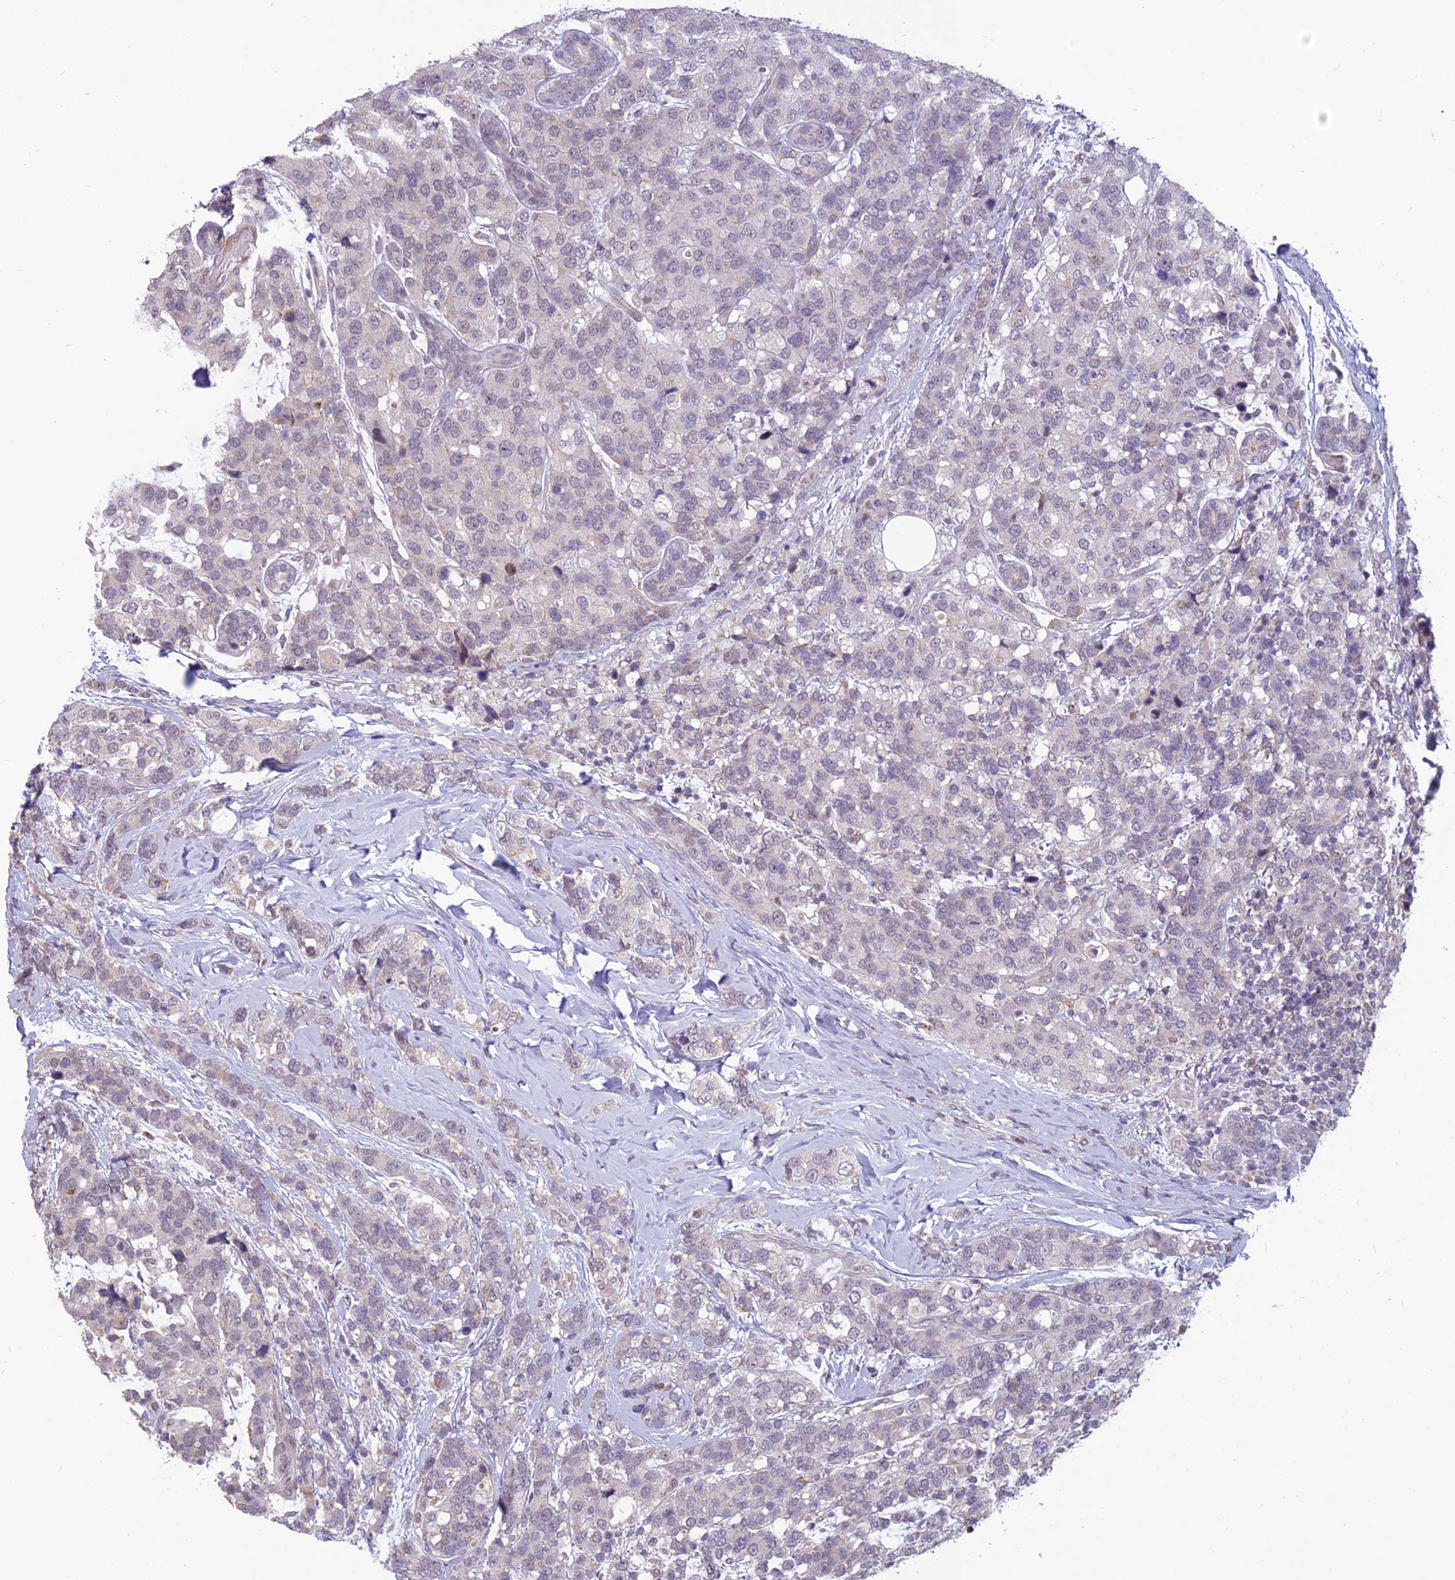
{"staining": {"intensity": "negative", "quantity": "none", "location": "none"}, "tissue": "breast cancer", "cell_type": "Tumor cells", "image_type": "cancer", "snomed": [{"axis": "morphology", "description": "Lobular carcinoma"}, {"axis": "topography", "description": "Breast"}], "caption": "Immunohistochemistry of human breast lobular carcinoma demonstrates no expression in tumor cells.", "gene": "FBRS", "patient": {"sex": "female", "age": 59}}